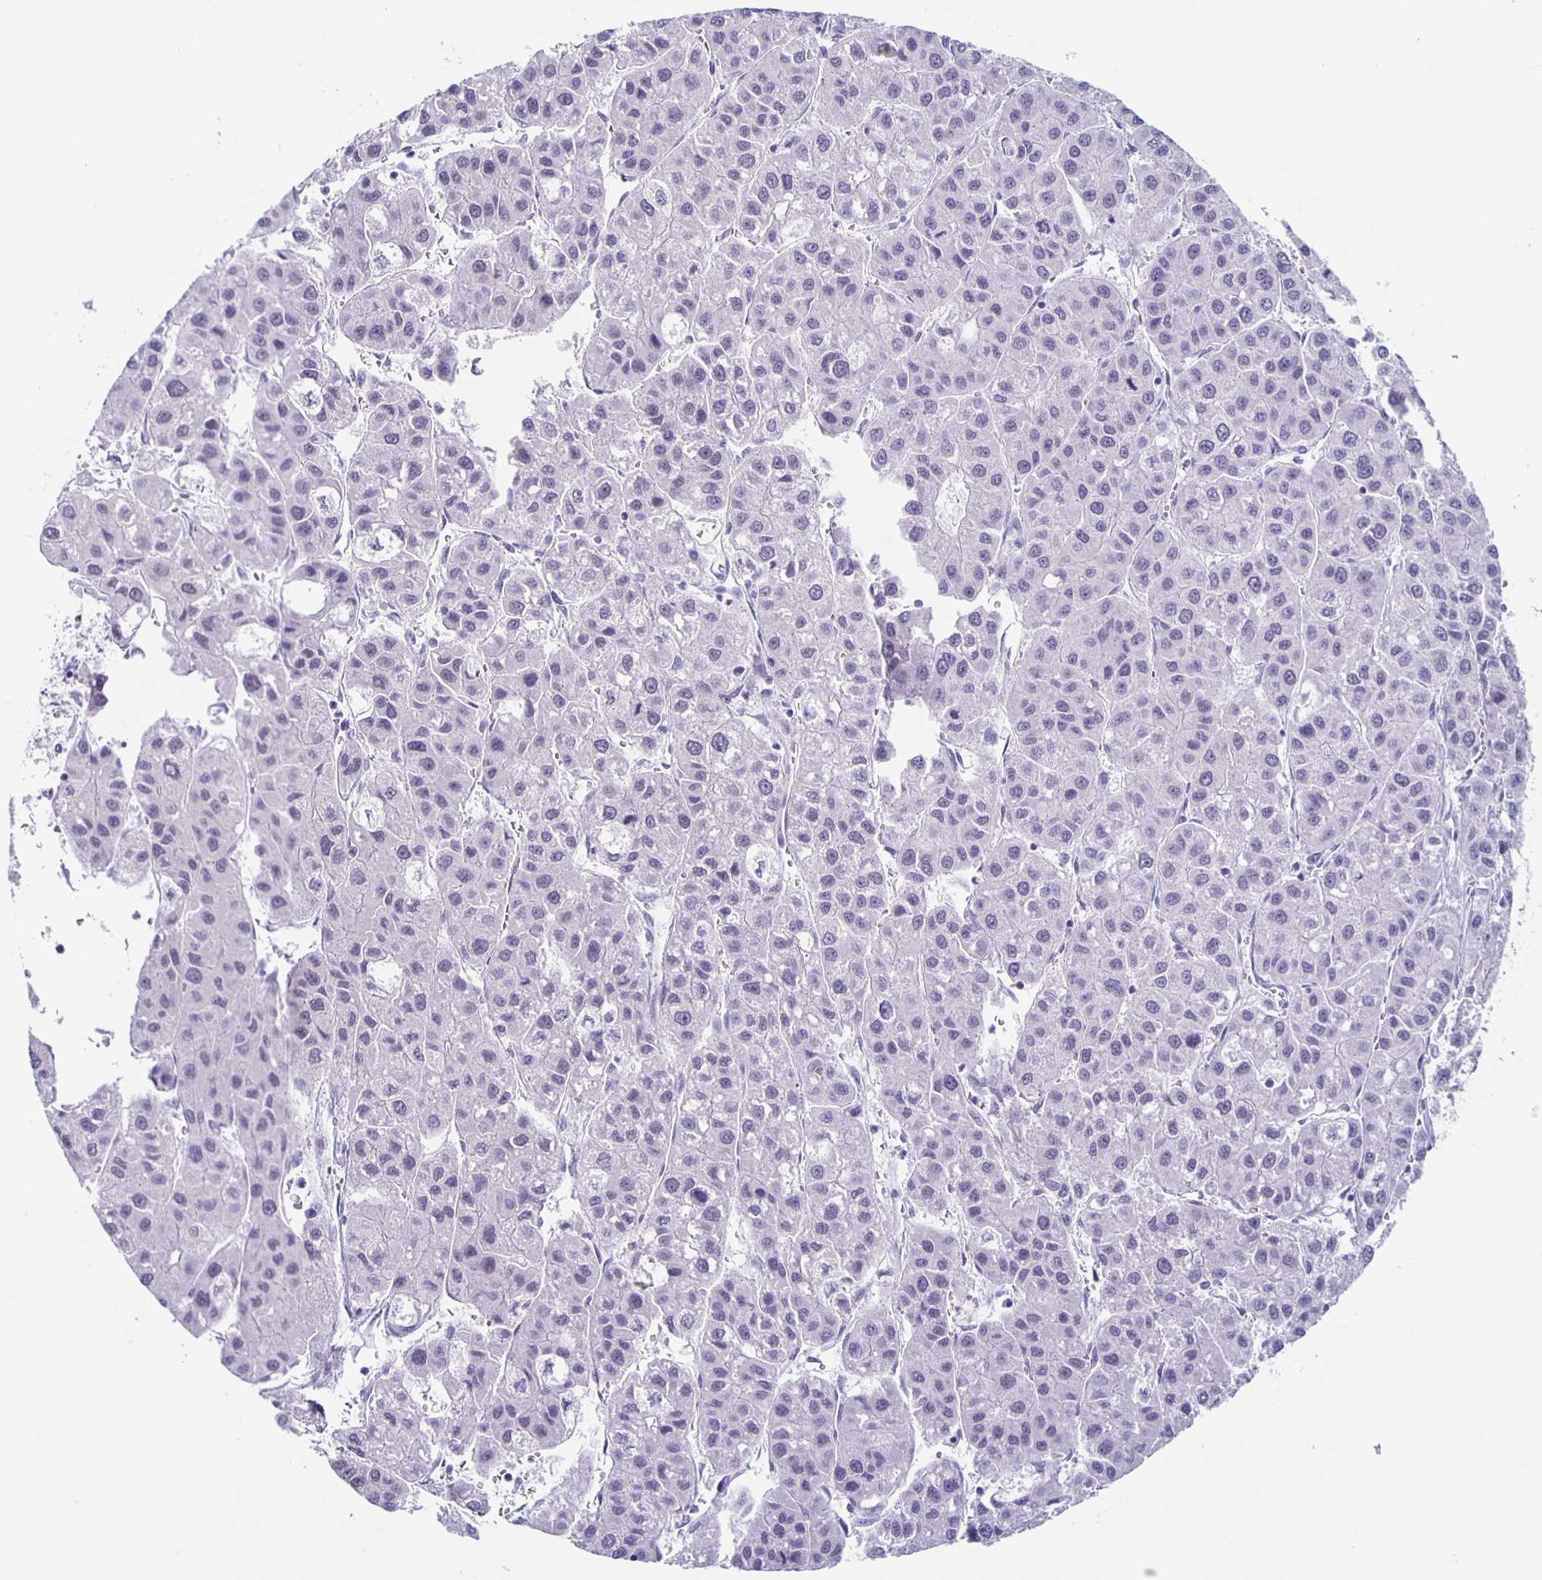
{"staining": {"intensity": "negative", "quantity": "none", "location": "none"}, "tissue": "liver cancer", "cell_type": "Tumor cells", "image_type": "cancer", "snomed": [{"axis": "morphology", "description": "Carcinoma, Hepatocellular, NOS"}, {"axis": "topography", "description": "Liver"}], "caption": "This is an IHC histopathology image of human hepatocellular carcinoma (liver). There is no expression in tumor cells.", "gene": "TPPP", "patient": {"sex": "male", "age": 73}}